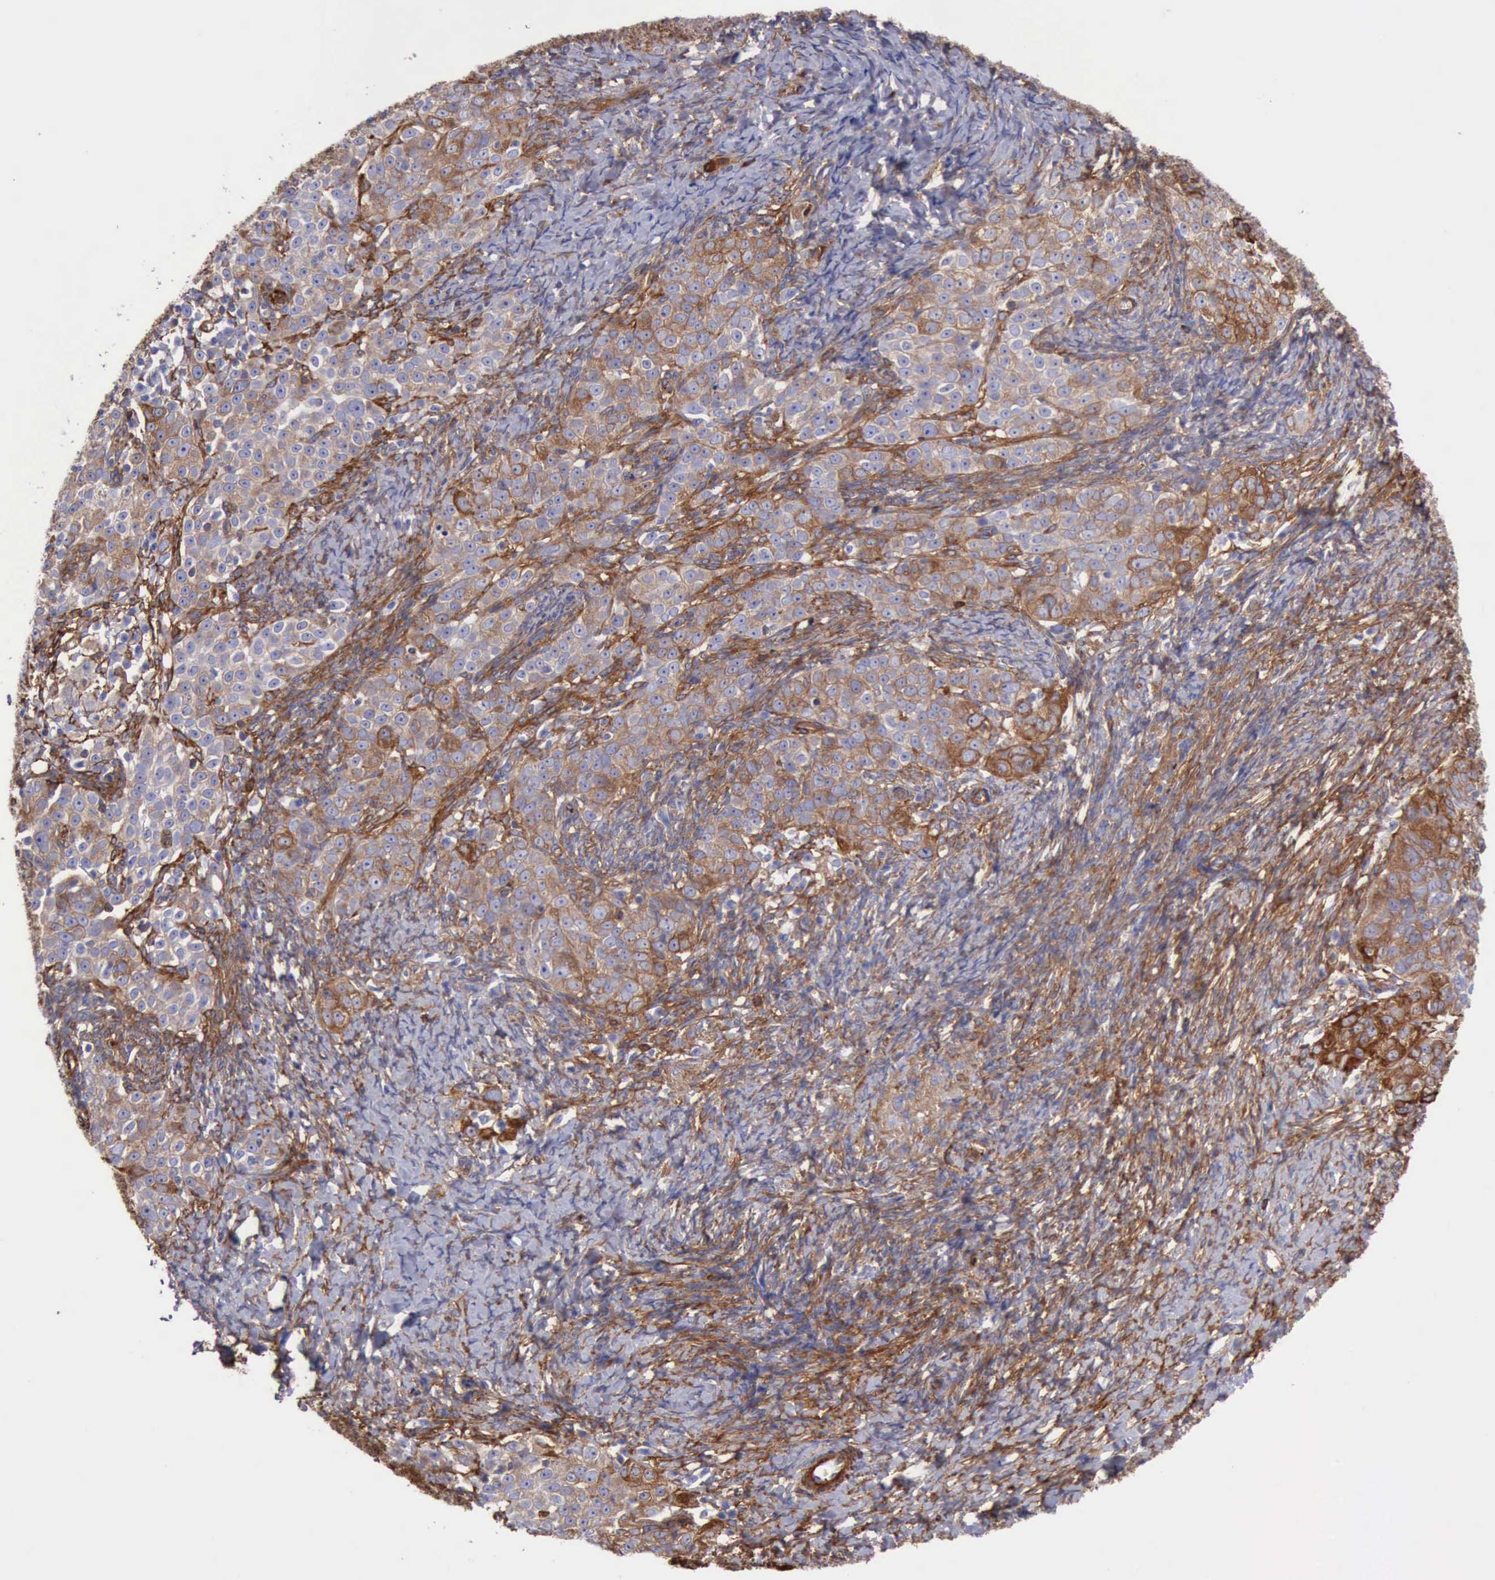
{"staining": {"intensity": "weak", "quantity": ">75%", "location": "cytoplasmic/membranous"}, "tissue": "ovarian cancer", "cell_type": "Tumor cells", "image_type": "cancer", "snomed": [{"axis": "morphology", "description": "Normal tissue, NOS"}, {"axis": "morphology", "description": "Cystadenocarcinoma, serous, NOS"}, {"axis": "topography", "description": "Ovary"}], "caption": "Ovarian cancer stained for a protein (brown) exhibits weak cytoplasmic/membranous positive expression in approximately >75% of tumor cells.", "gene": "FLNA", "patient": {"sex": "female", "age": 62}}